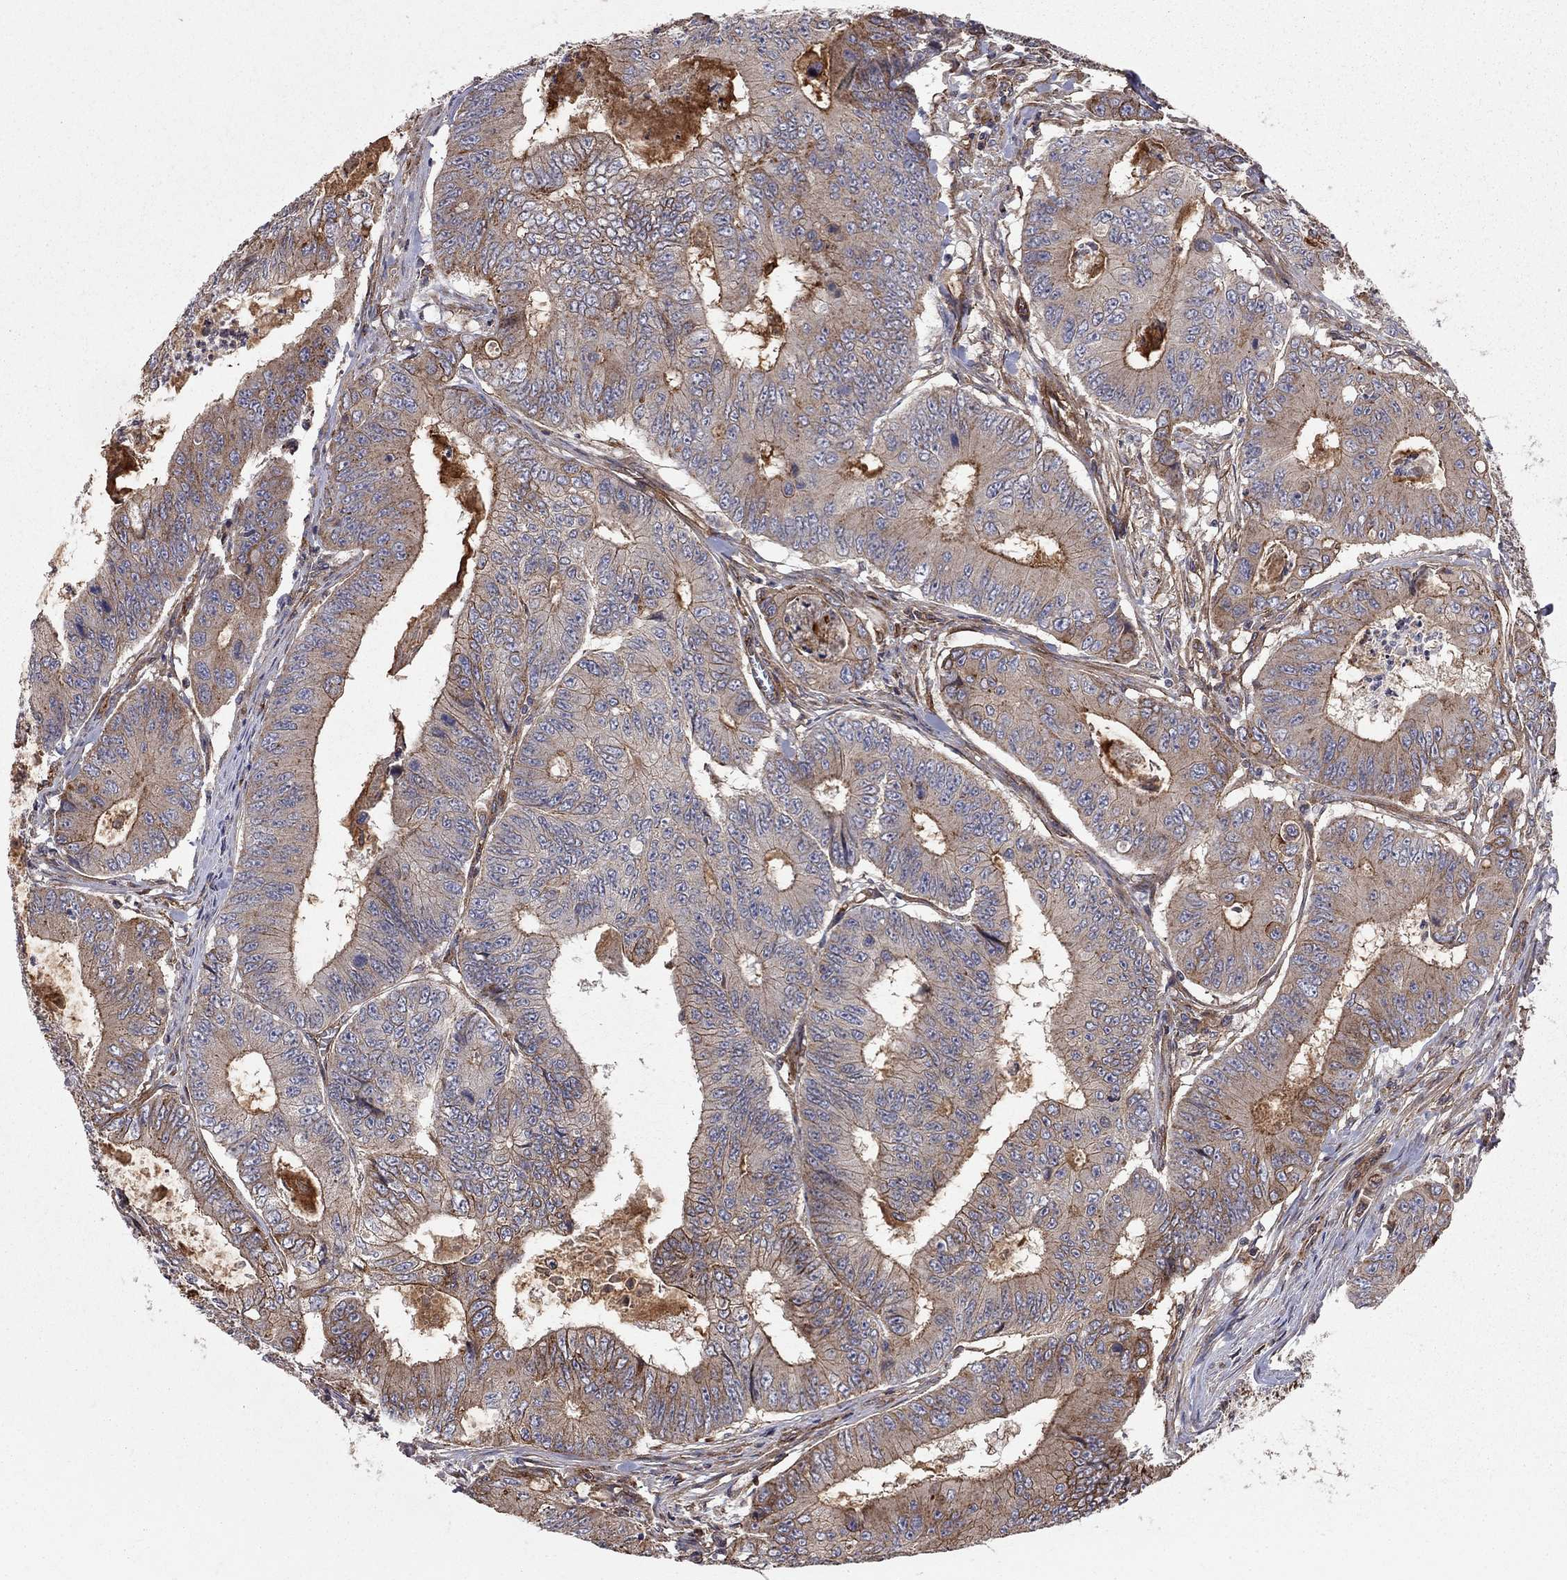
{"staining": {"intensity": "moderate", "quantity": "25%-75%", "location": "cytoplasmic/membranous"}, "tissue": "colorectal cancer", "cell_type": "Tumor cells", "image_type": "cancer", "snomed": [{"axis": "morphology", "description": "Adenocarcinoma, NOS"}, {"axis": "topography", "description": "Colon"}], "caption": "Adenocarcinoma (colorectal) tissue exhibits moderate cytoplasmic/membranous positivity in about 25%-75% of tumor cells, visualized by immunohistochemistry.", "gene": "RASEF", "patient": {"sex": "female", "age": 48}}